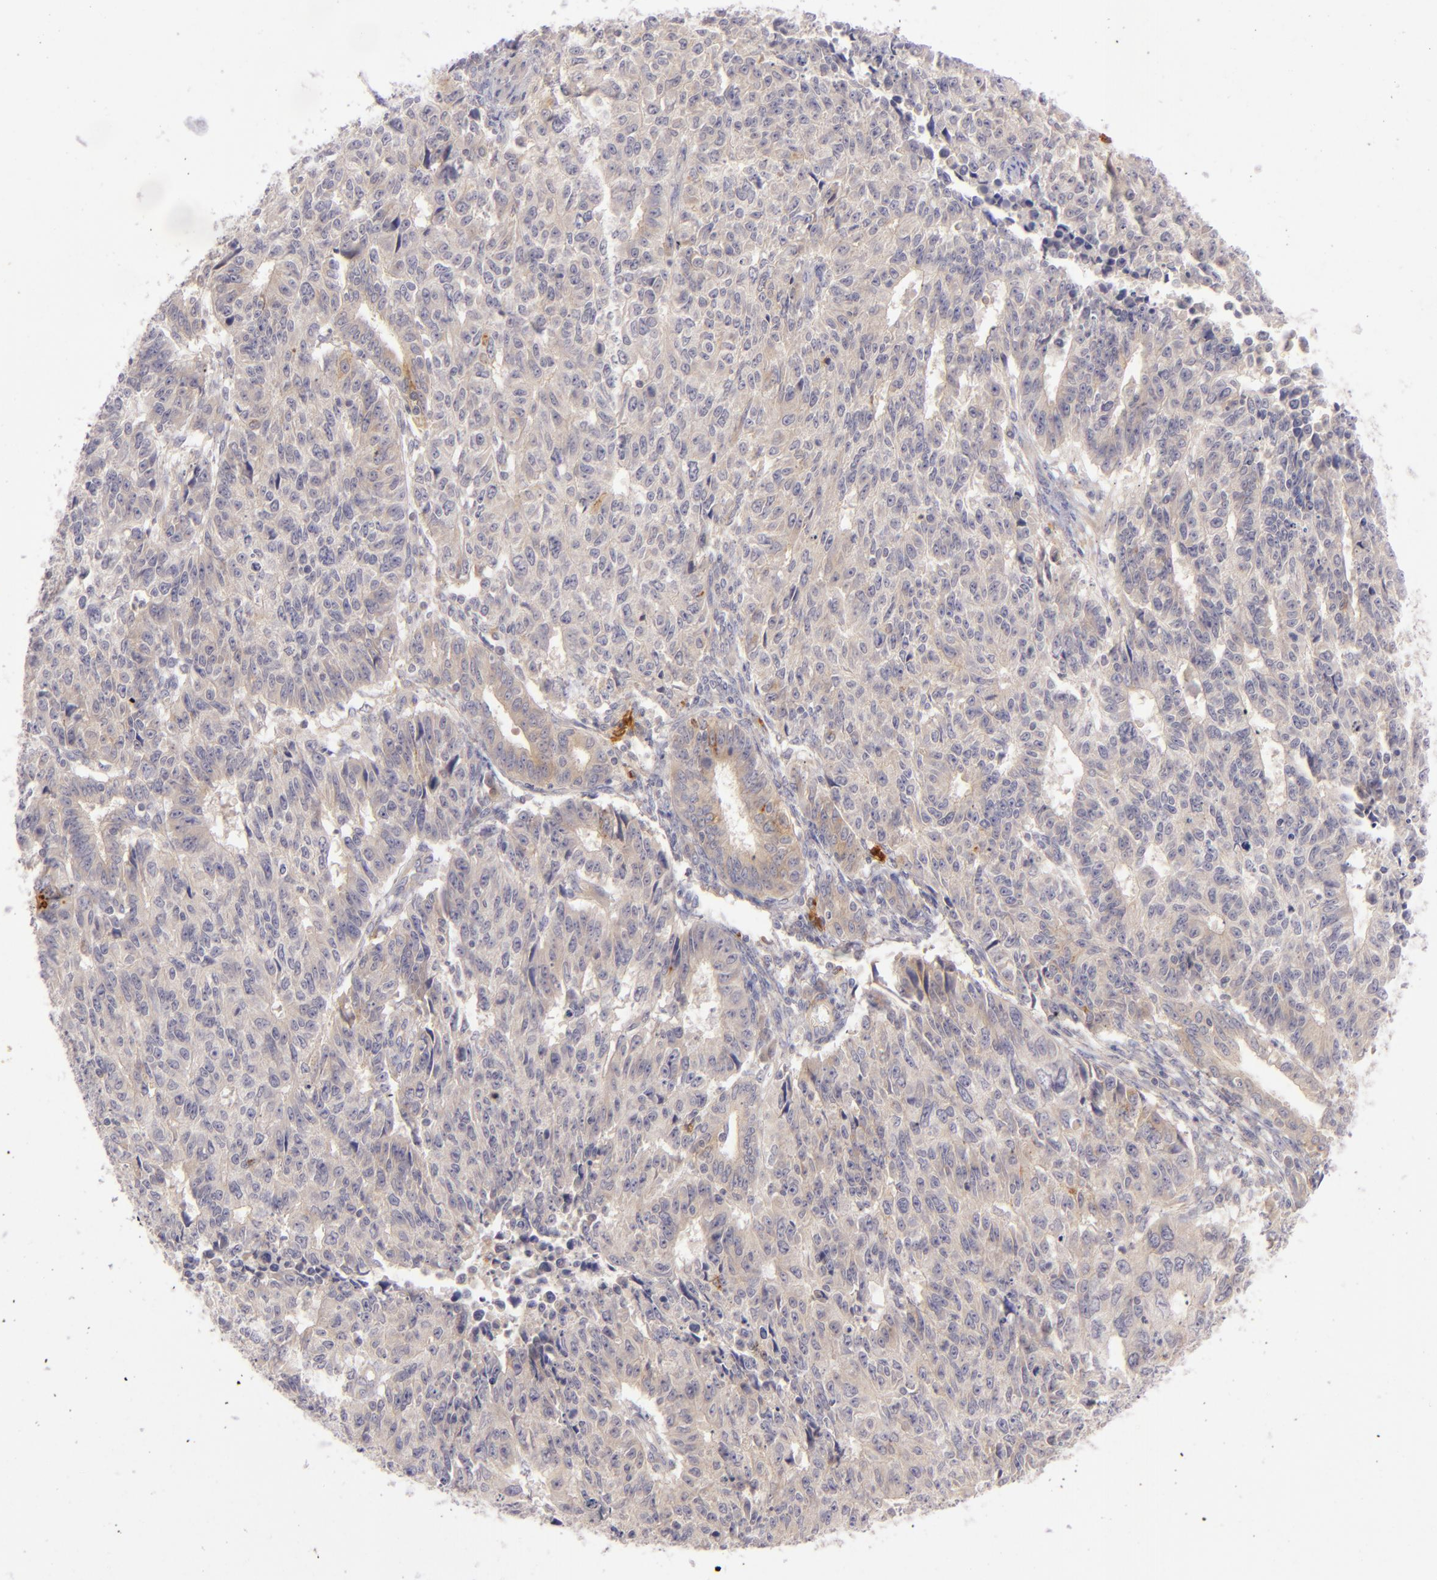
{"staining": {"intensity": "weak", "quantity": "25%-75%", "location": "cytoplasmic/membranous"}, "tissue": "endometrial cancer", "cell_type": "Tumor cells", "image_type": "cancer", "snomed": [{"axis": "morphology", "description": "Adenocarcinoma, NOS"}, {"axis": "topography", "description": "Endometrium"}], "caption": "An immunohistochemistry photomicrograph of tumor tissue is shown. Protein staining in brown shows weak cytoplasmic/membranous positivity in endometrial cancer within tumor cells. The staining was performed using DAB to visualize the protein expression in brown, while the nuclei were stained in blue with hematoxylin (Magnification: 20x).", "gene": "CD83", "patient": {"sex": "female", "age": 42}}